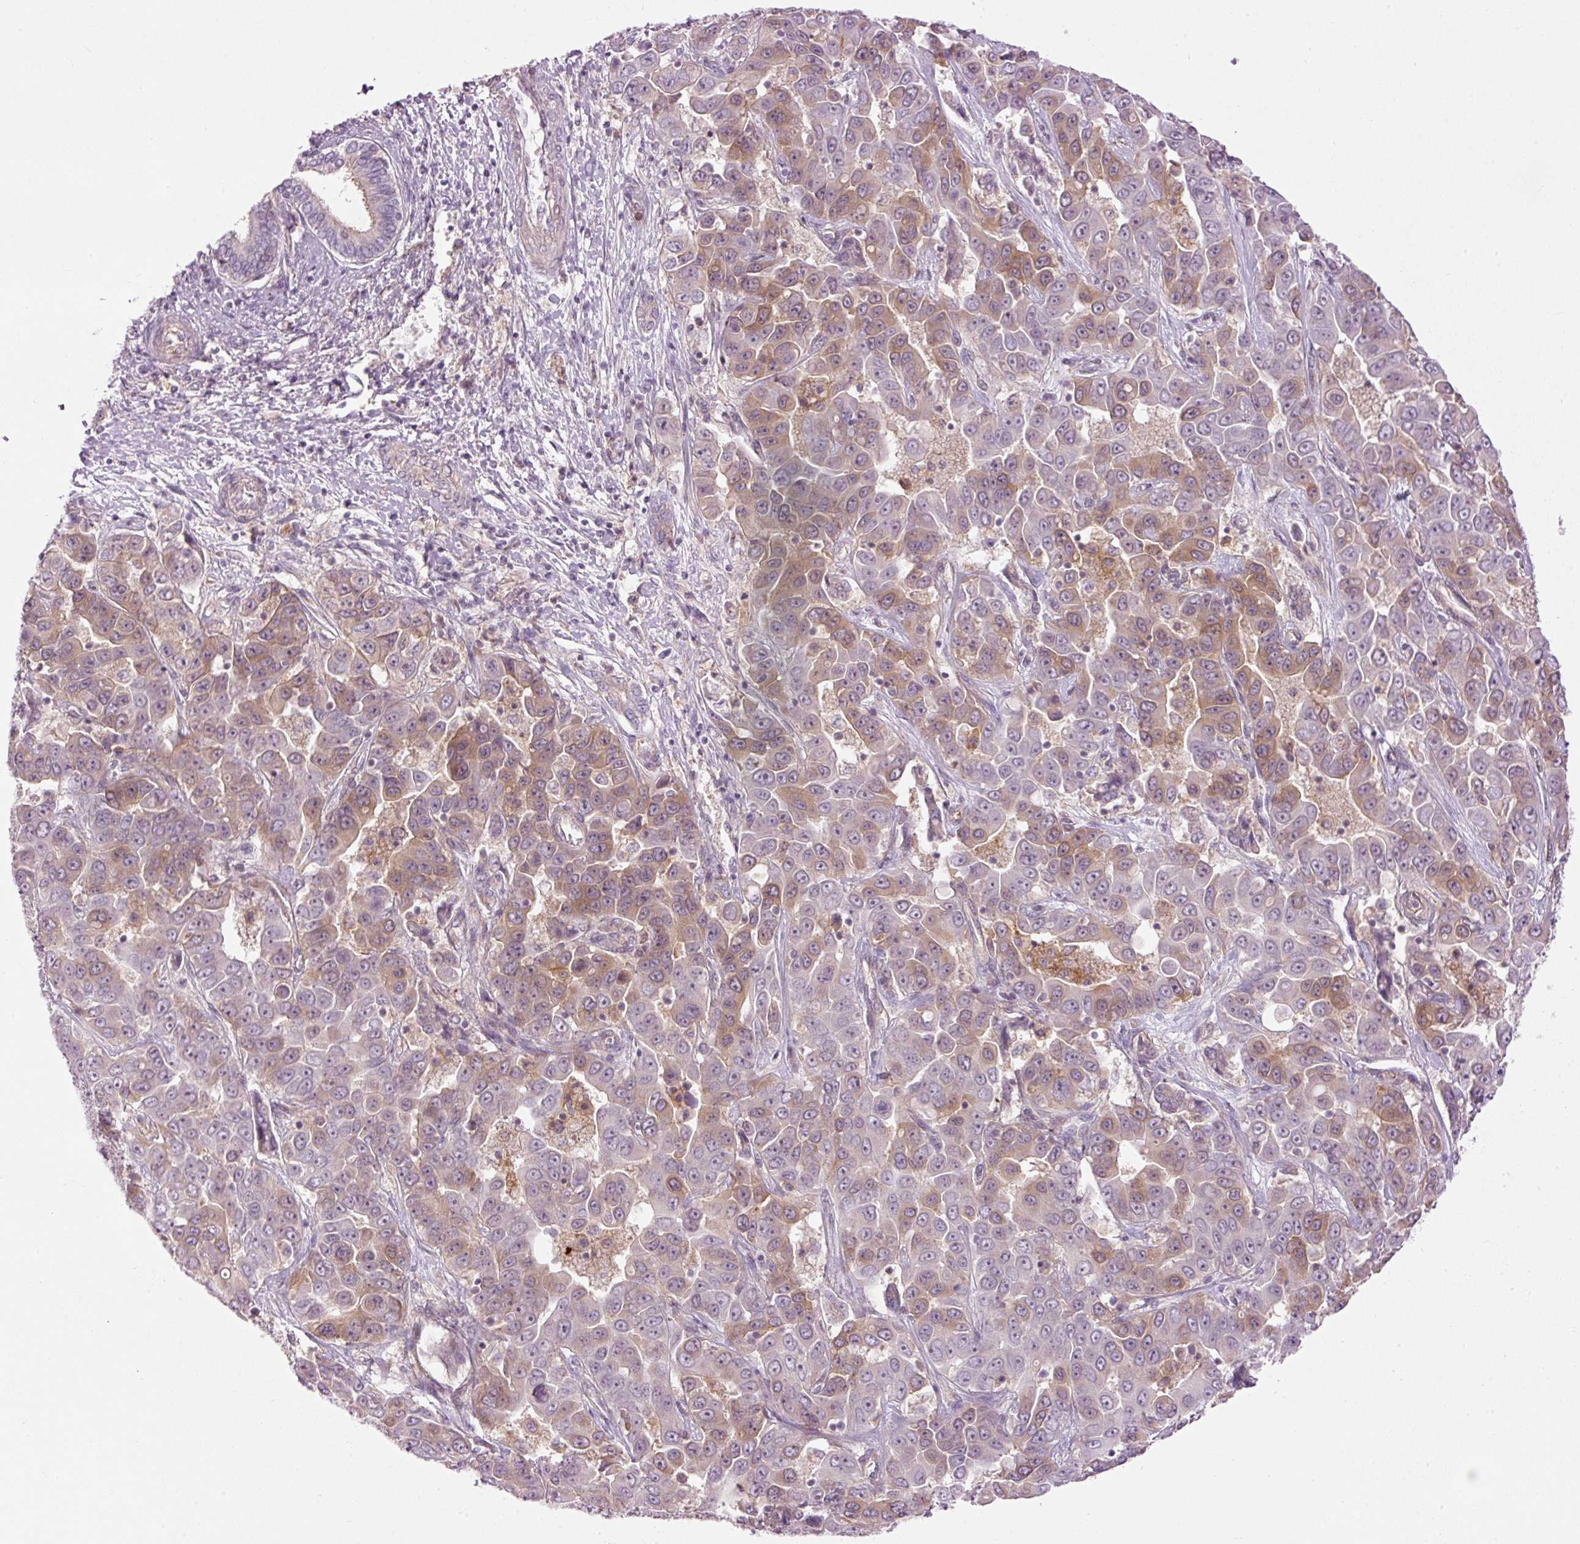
{"staining": {"intensity": "moderate", "quantity": "25%-75%", "location": "cytoplasmic/membranous"}, "tissue": "liver cancer", "cell_type": "Tumor cells", "image_type": "cancer", "snomed": [{"axis": "morphology", "description": "Cholangiocarcinoma"}, {"axis": "topography", "description": "Liver"}], "caption": "Immunohistochemistry micrograph of liver cancer stained for a protein (brown), which exhibits medium levels of moderate cytoplasmic/membranous positivity in about 25%-75% of tumor cells.", "gene": "MZT2B", "patient": {"sex": "female", "age": 52}}